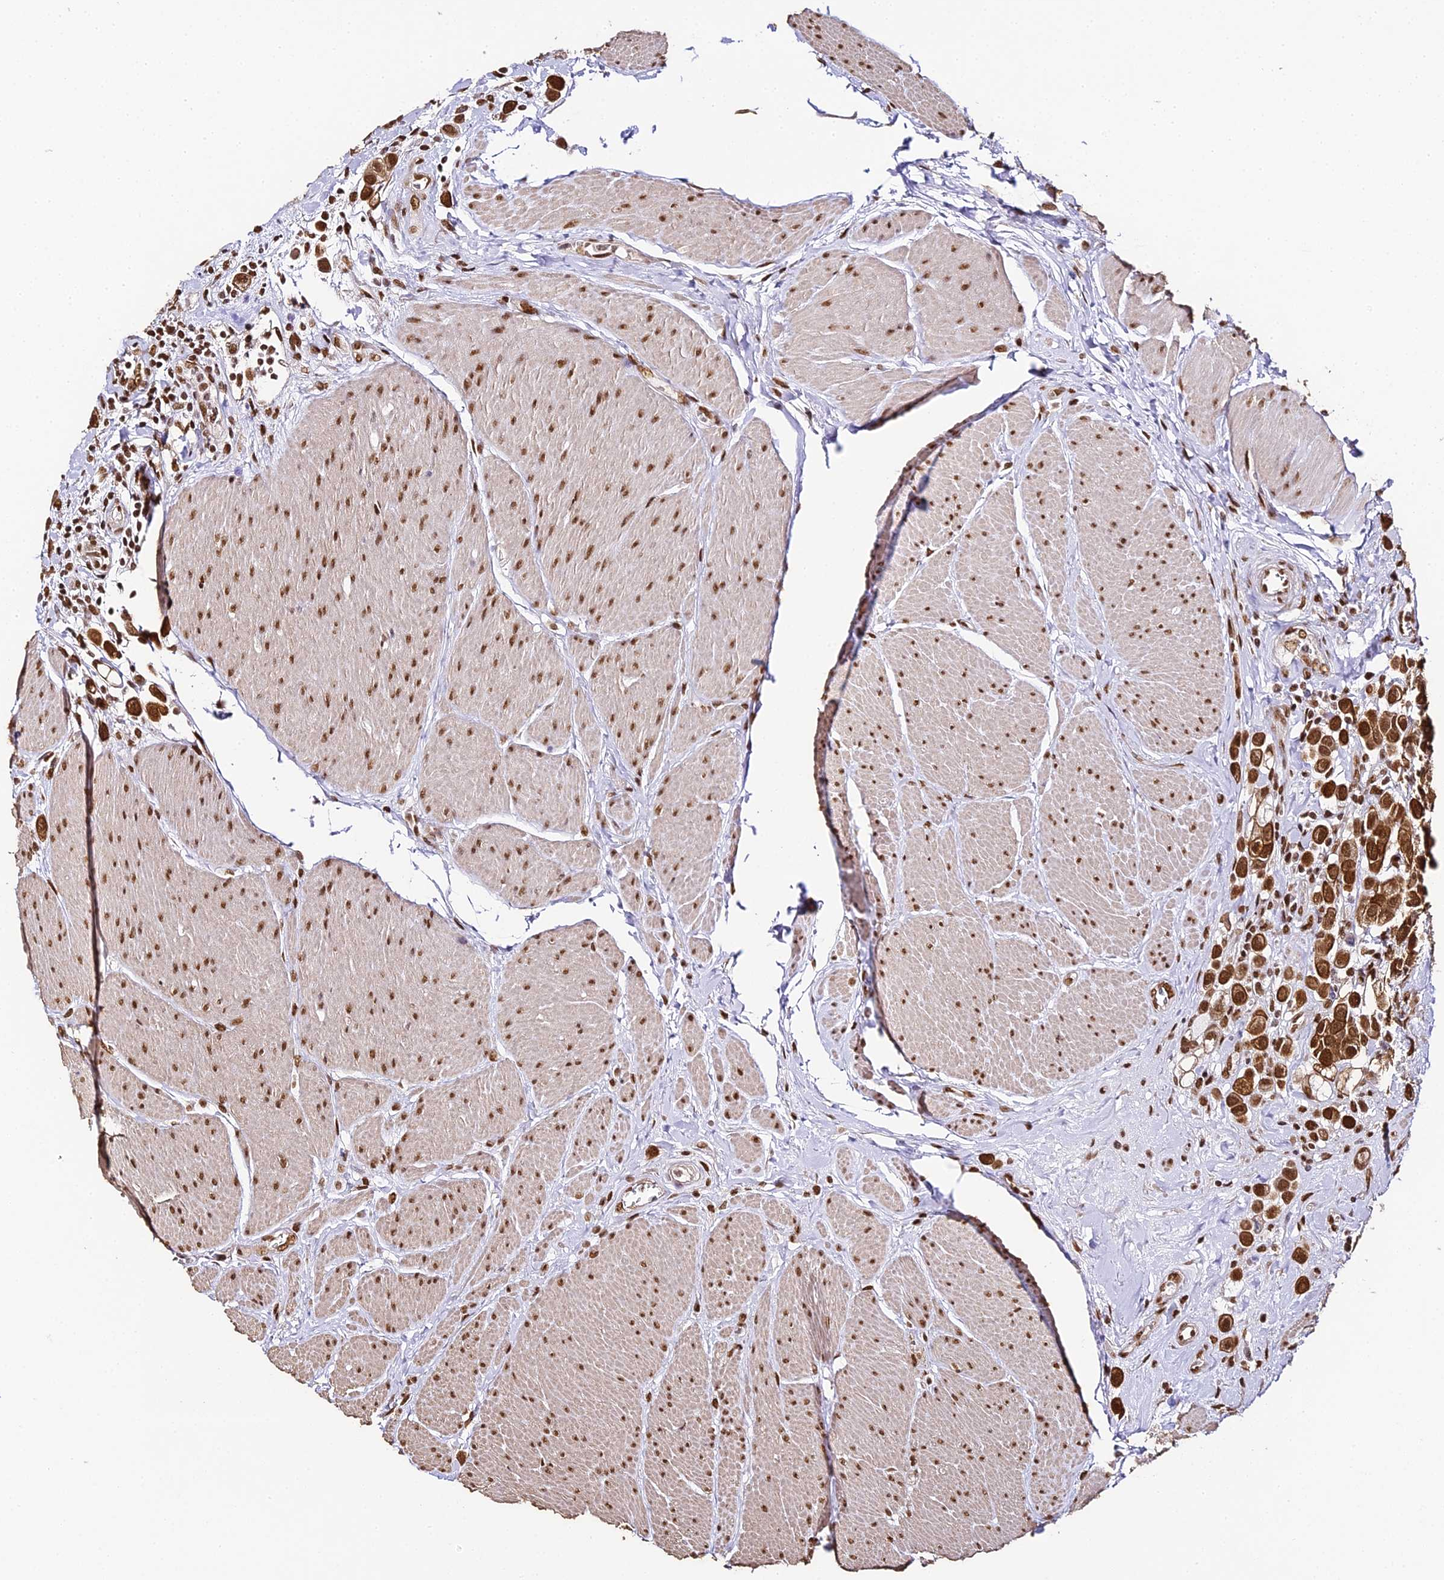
{"staining": {"intensity": "strong", "quantity": ">75%", "location": "cytoplasmic/membranous,nuclear"}, "tissue": "urothelial cancer", "cell_type": "Tumor cells", "image_type": "cancer", "snomed": [{"axis": "morphology", "description": "Urothelial carcinoma, High grade"}, {"axis": "topography", "description": "Urinary bladder"}], "caption": "A brown stain highlights strong cytoplasmic/membranous and nuclear expression of a protein in human high-grade urothelial carcinoma tumor cells.", "gene": "HNRNPA1", "patient": {"sex": "male", "age": 50}}